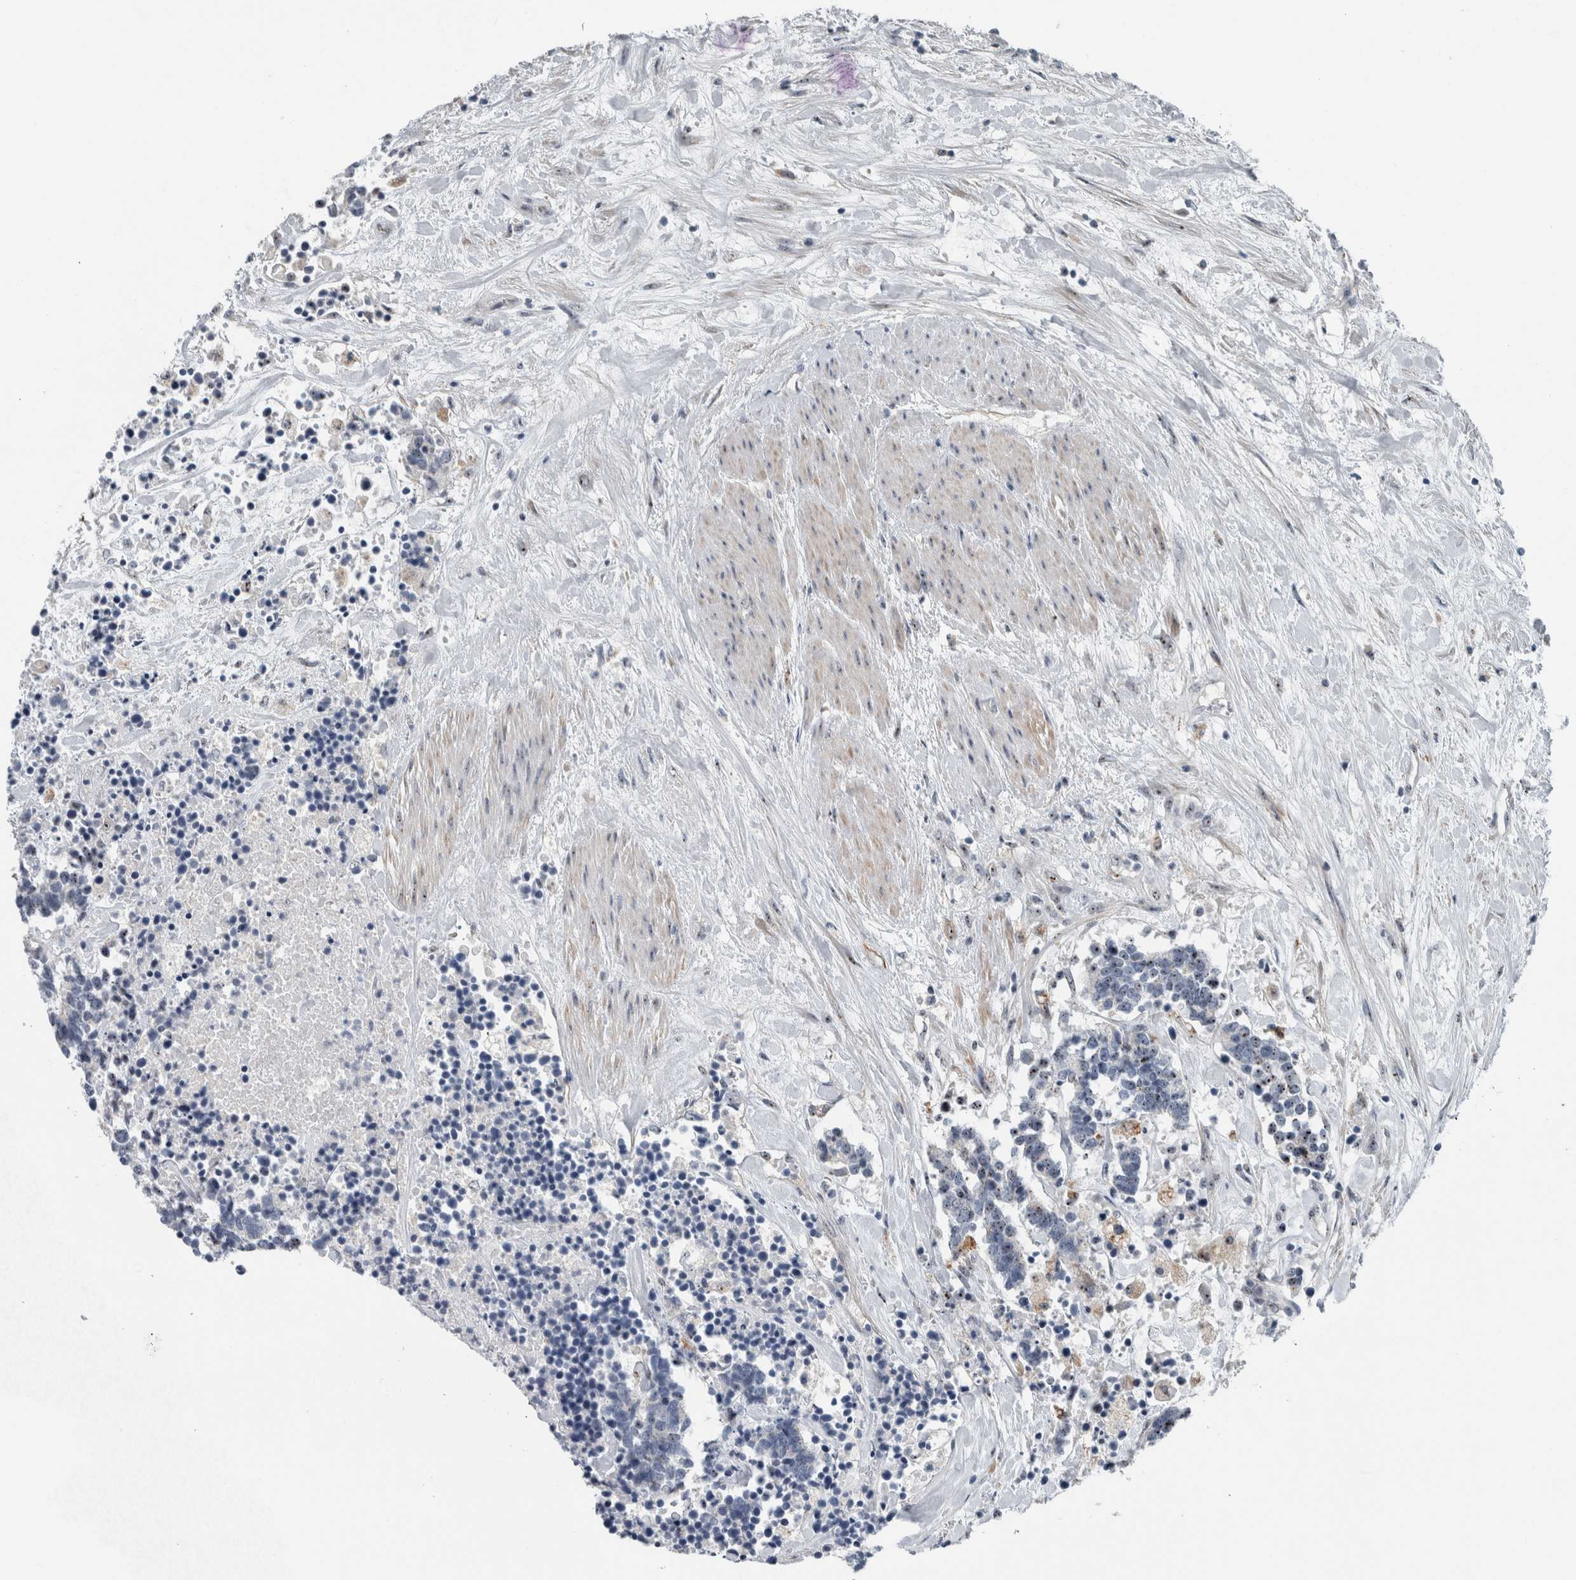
{"staining": {"intensity": "negative", "quantity": "none", "location": "none"}, "tissue": "carcinoid", "cell_type": "Tumor cells", "image_type": "cancer", "snomed": [{"axis": "morphology", "description": "Carcinoma, NOS"}, {"axis": "morphology", "description": "Carcinoid, malignant, NOS"}, {"axis": "topography", "description": "Urinary bladder"}], "caption": "The micrograph exhibits no staining of tumor cells in carcinoma. The staining is performed using DAB (3,3'-diaminobenzidine) brown chromogen with nuclei counter-stained in using hematoxylin.", "gene": "UTP6", "patient": {"sex": "male", "age": 57}}